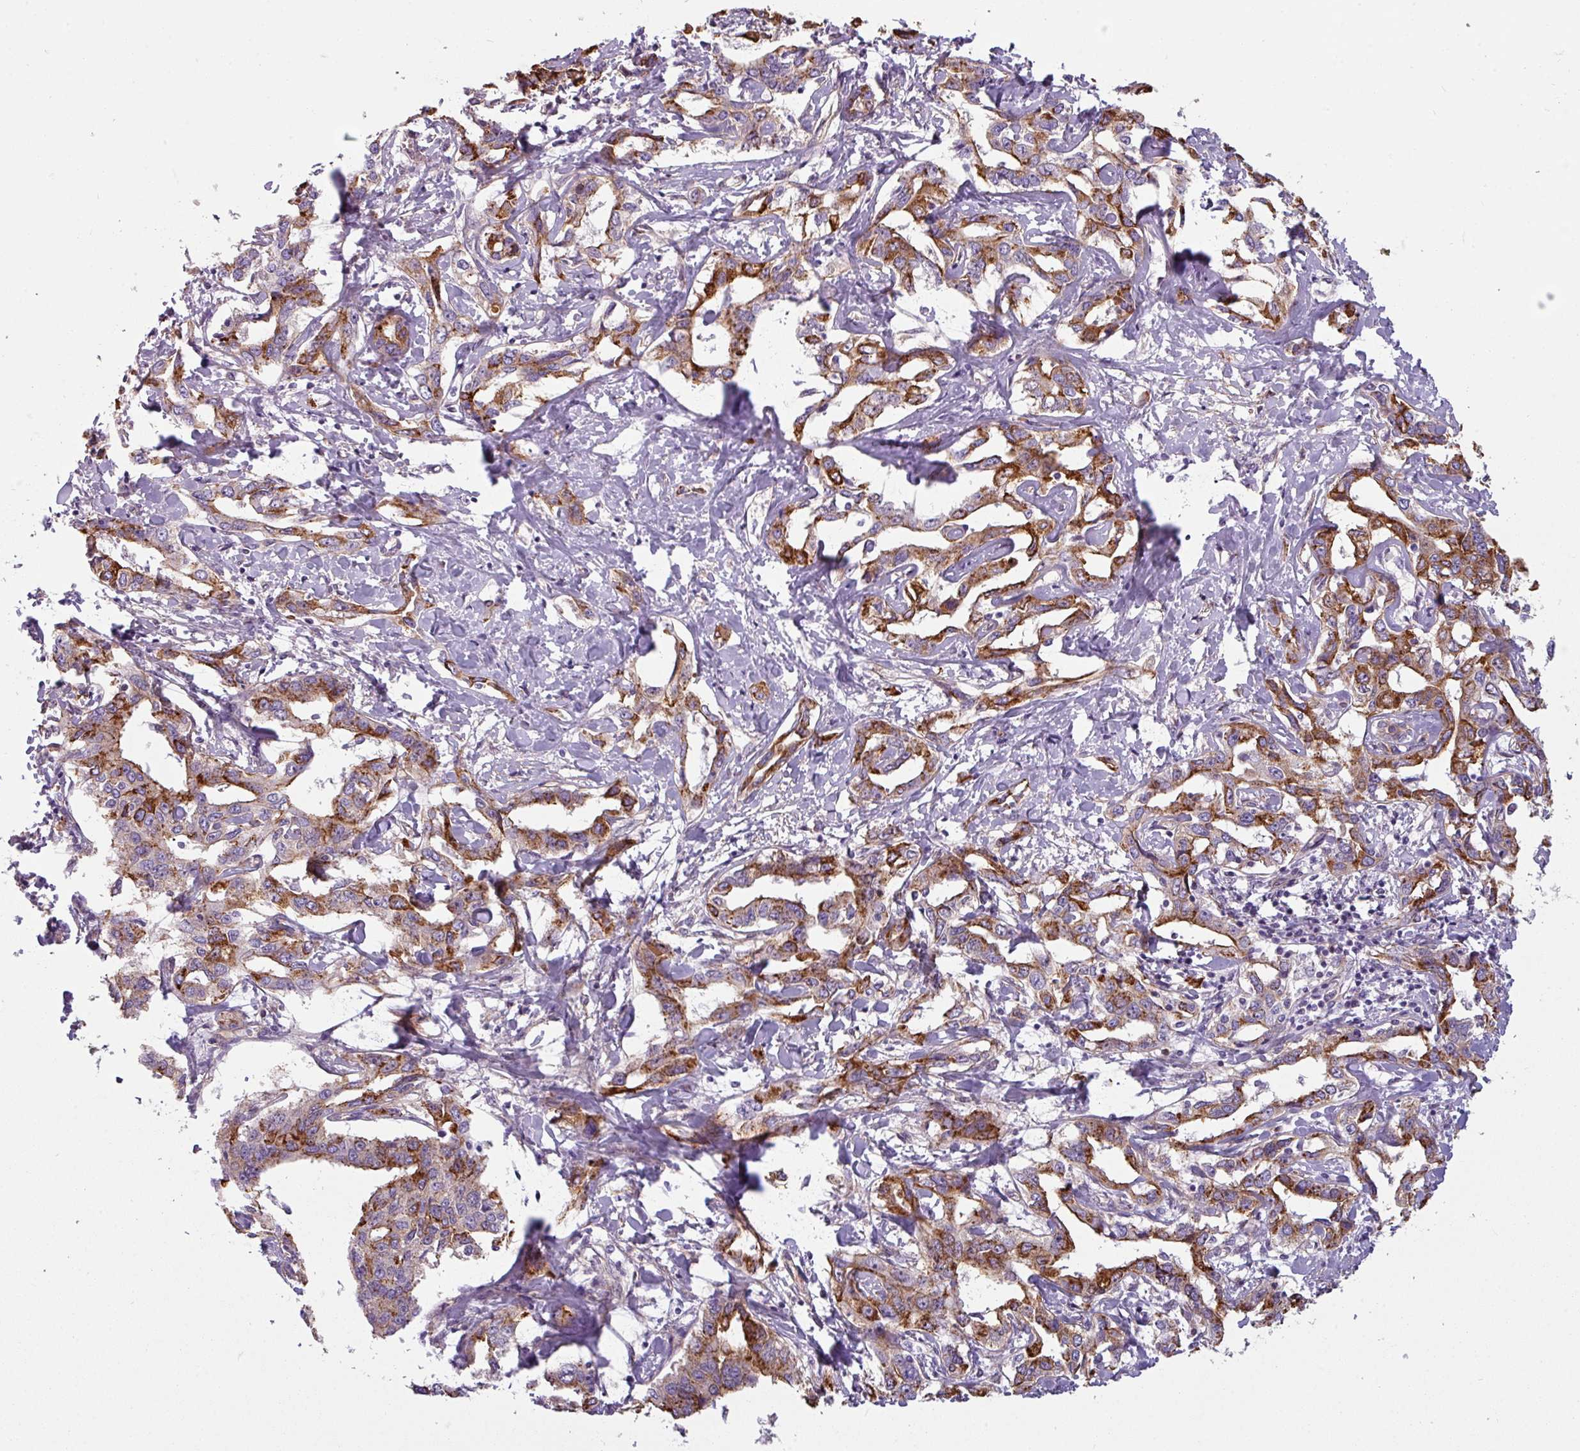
{"staining": {"intensity": "strong", "quantity": ">75%", "location": "cytoplasmic/membranous"}, "tissue": "liver cancer", "cell_type": "Tumor cells", "image_type": "cancer", "snomed": [{"axis": "morphology", "description": "Cholangiocarcinoma"}, {"axis": "topography", "description": "Liver"}], "caption": "Protein staining of liver cancer (cholangiocarcinoma) tissue reveals strong cytoplasmic/membranous expression in approximately >75% of tumor cells.", "gene": "BUD23", "patient": {"sex": "male", "age": 59}}